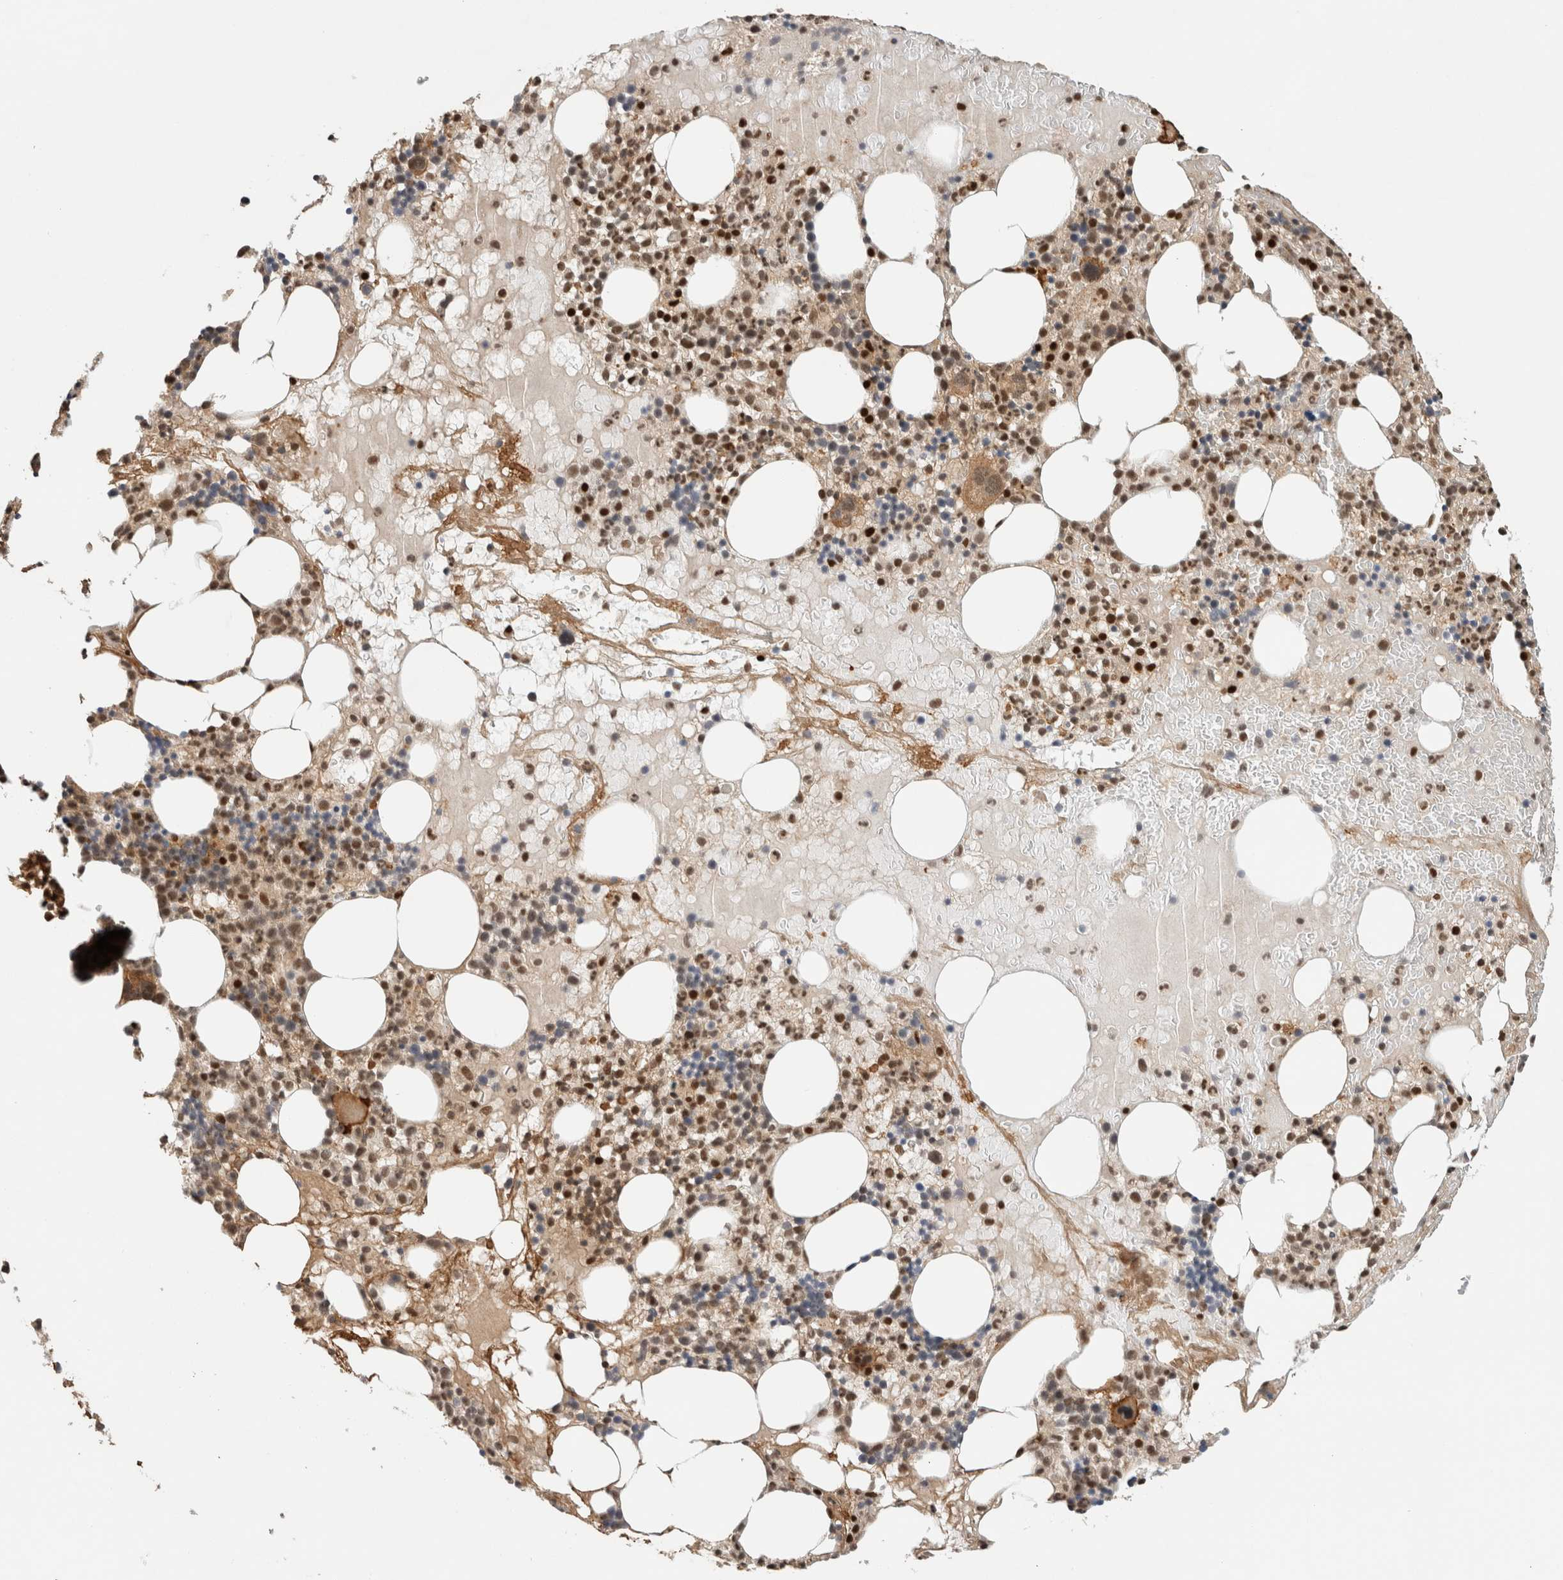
{"staining": {"intensity": "strong", "quantity": "25%-75%", "location": "cytoplasmic/membranous,nuclear"}, "tissue": "bone marrow", "cell_type": "Hematopoietic cells", "image_type": "normal", "snomed": [{"axis": "morphology", "description": "Normal tissue, NOS"}, {"axis": "morphology", "description": "Inflammation, NOS"}, {"axis": "topography", "description": "Bone marrow"}], "caption": "Strong cytoplasmic/membranous,nuclear protein expression is identified in approximately 25%-75% of hematopoietic cells in bone marrow.", "gene": "SNRNP40", "patient": {"sex": "female", "age": 77}}